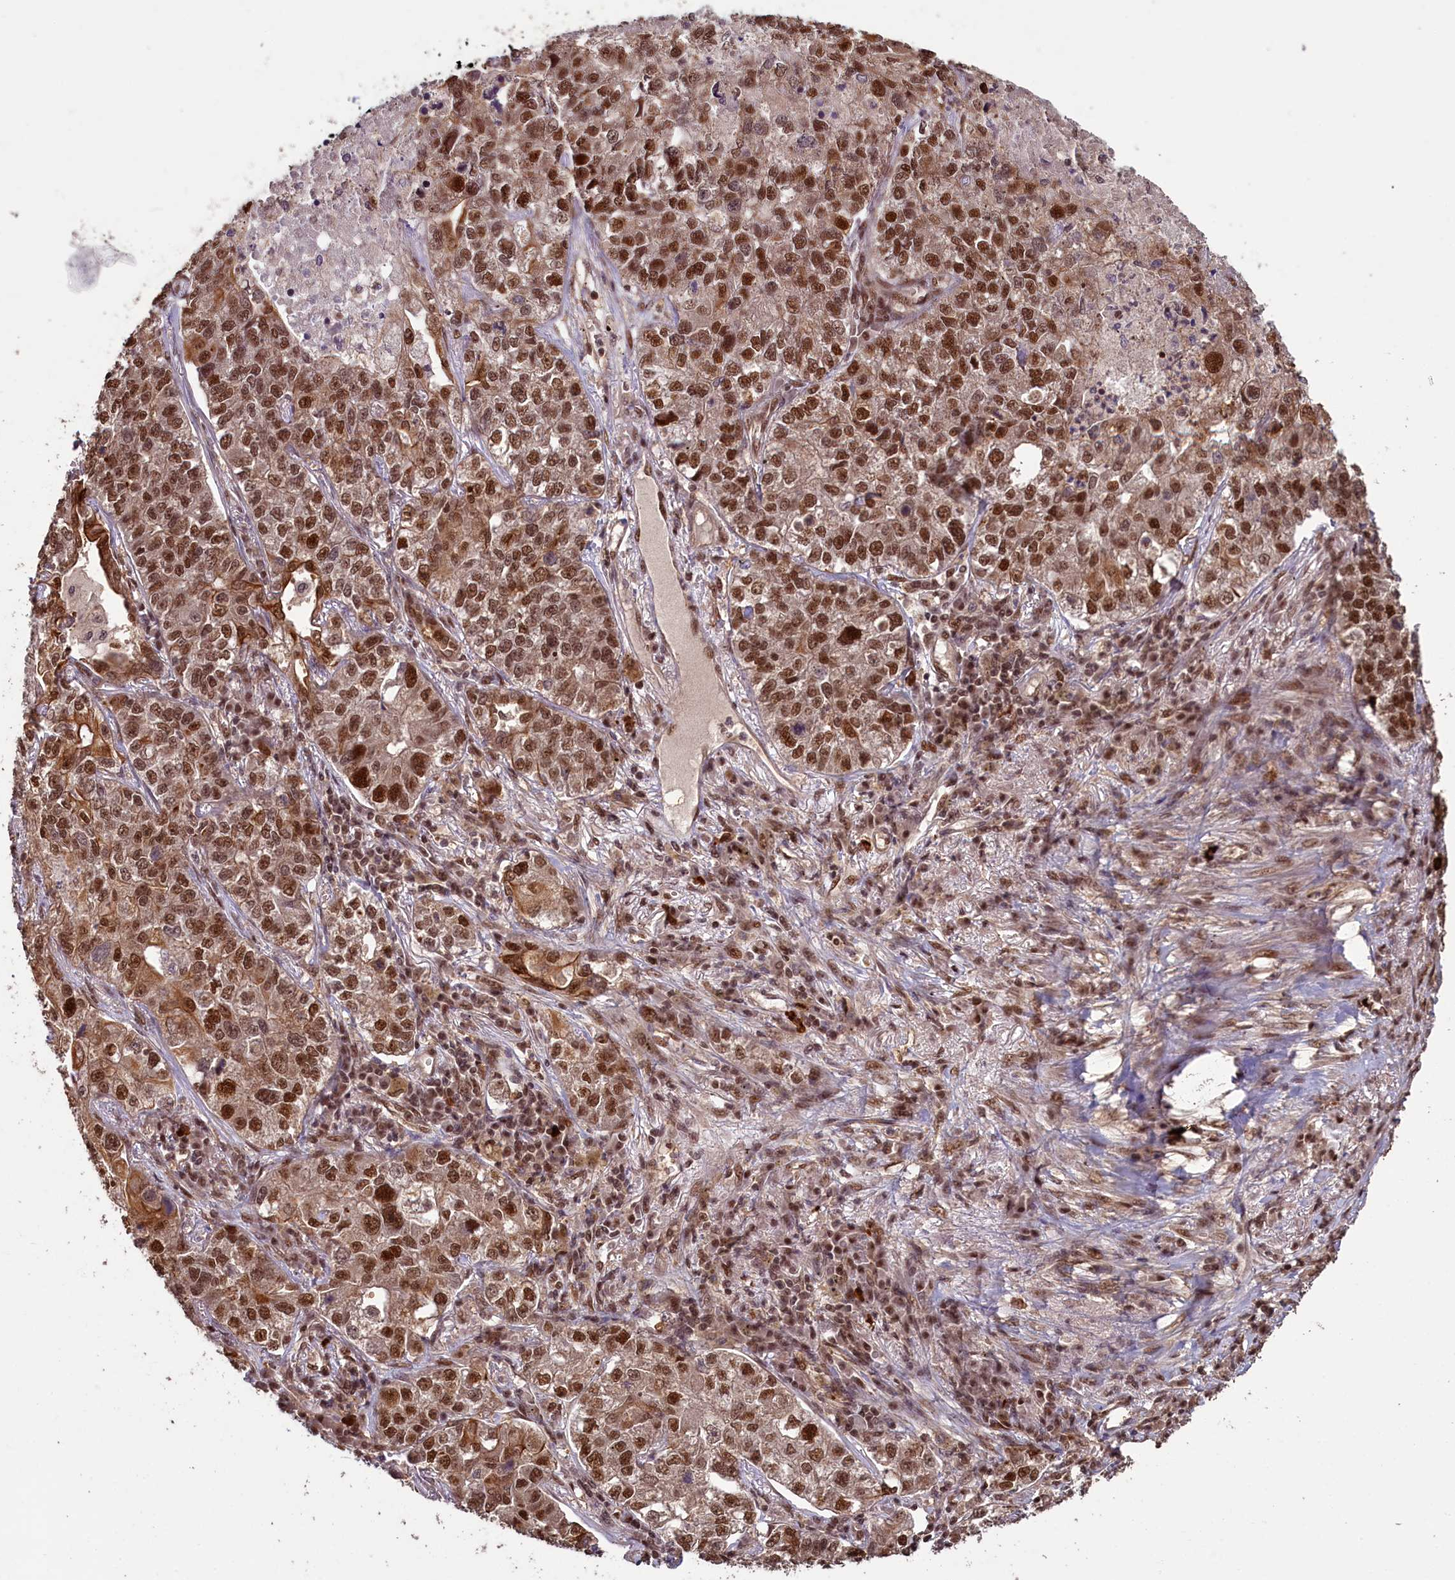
{"staining": {"intensity": "moderate", "quantity": ">75%", "location": "cytoplasmic/membranous,nuclear"}, "tissue": "lung cancer", "cell_type": "Tumor cells", "image_type": "cancer", "snomed": [{"axis": "morphology", "description": "Adenocarcinoma, NOS"}, {"axis": "topography", "description": "Lung"}], "caption": "Immunohistochemical staining of human lung cancer demonstrates moderate cytoplasmic/membranous and nuclear protein positivity in about >75% of tumor cells.", "gene": "NAE1", "patient": {"sex": "male", "age": 49}}